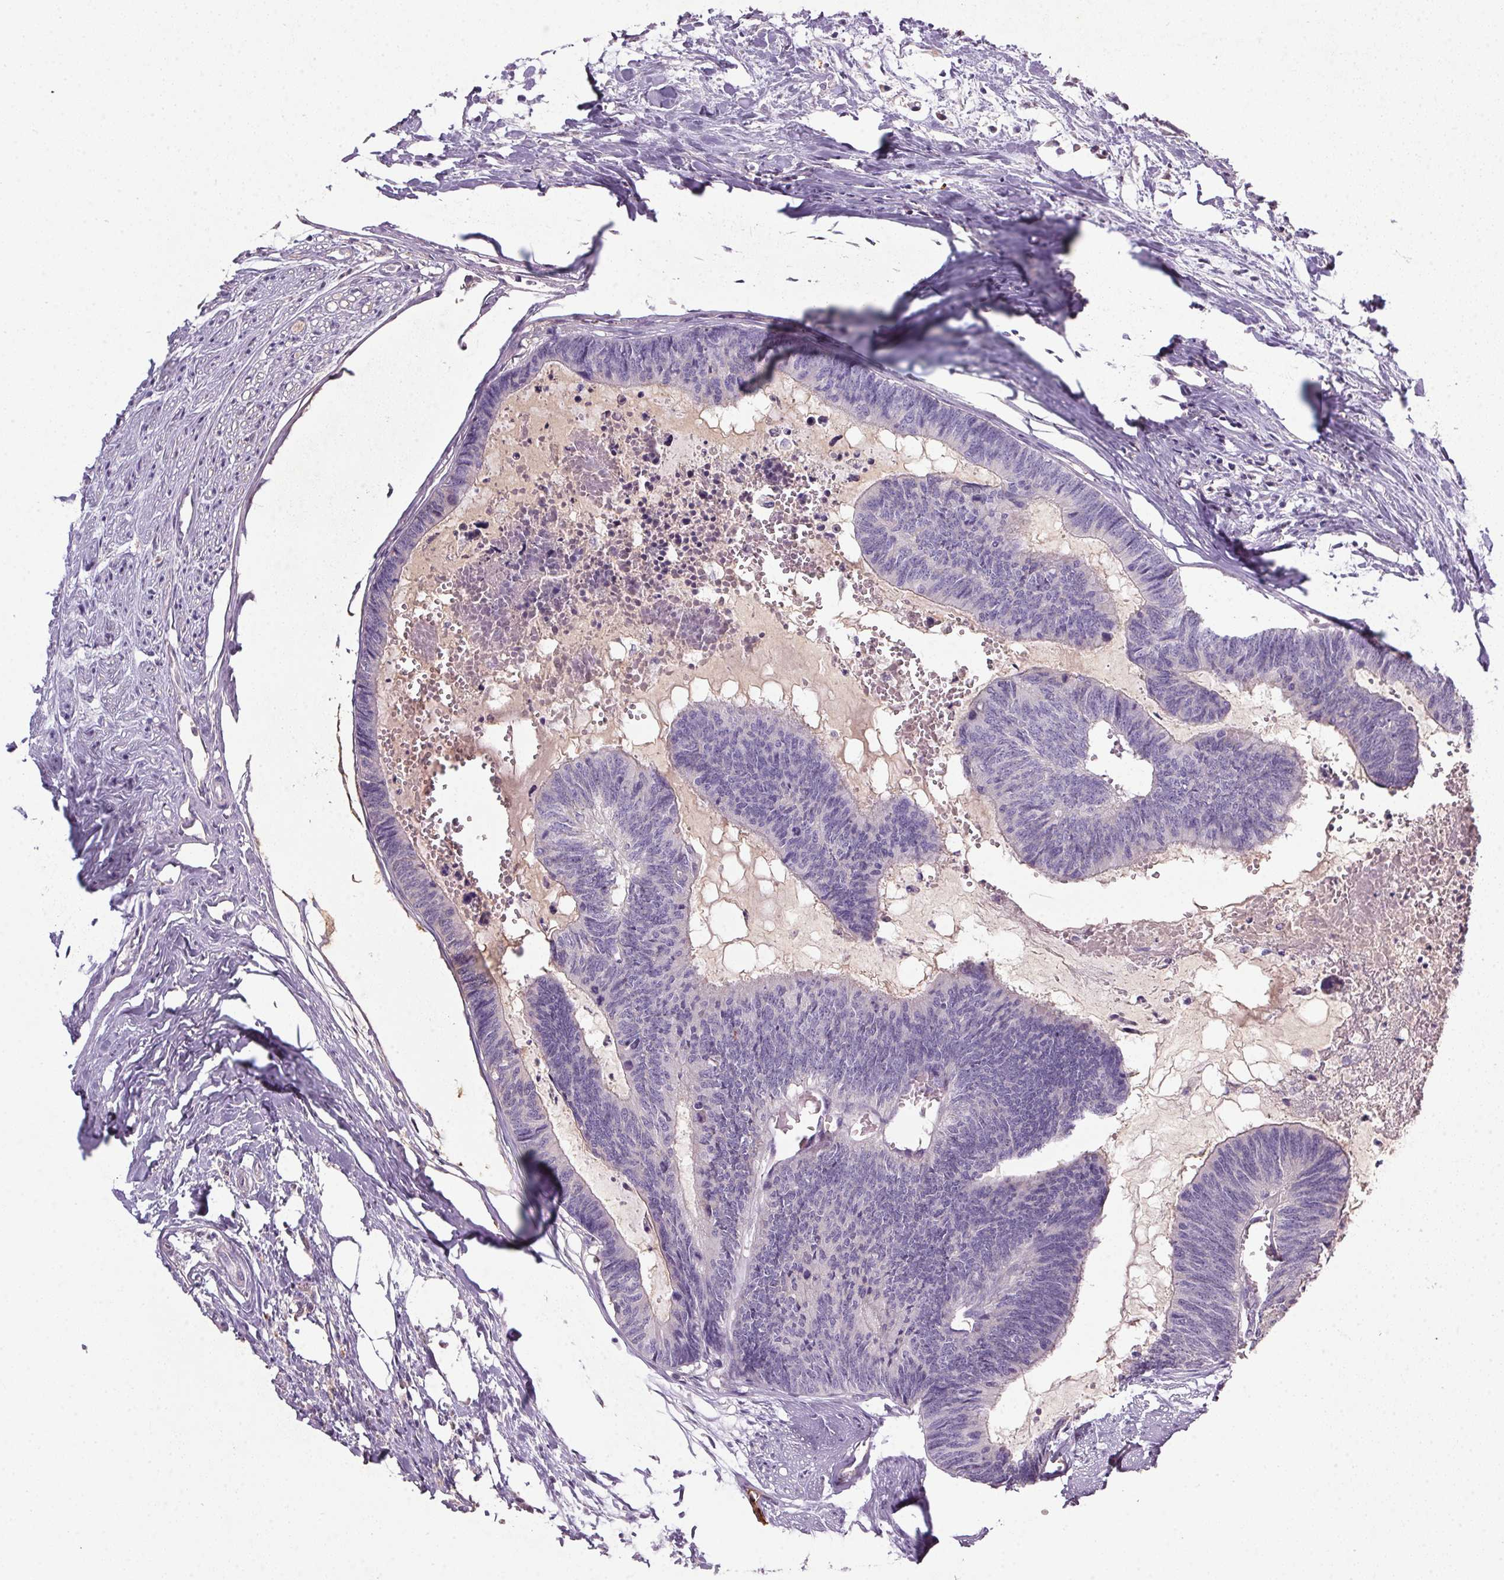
{"staining": {"intensity": "negative", "quantity": "none", "location": "none"}, "tissue": "colorectal cancer", "cell_type": "Tumor cells", "image_type": "cancer", "snomed": [{"axis": "morphology", "description": "Adenocarcinoma, NOS"}, {"axis": "topography", "description": "Colon"}, {"axis": "topography", "description": "Rectum"}], "caption": "The micrograph shows no staining of tumor cells in colorectal cancer (adenocarcinoma).", "gene": "APOC4", "patient": {"sex": "male", "age": 57}}